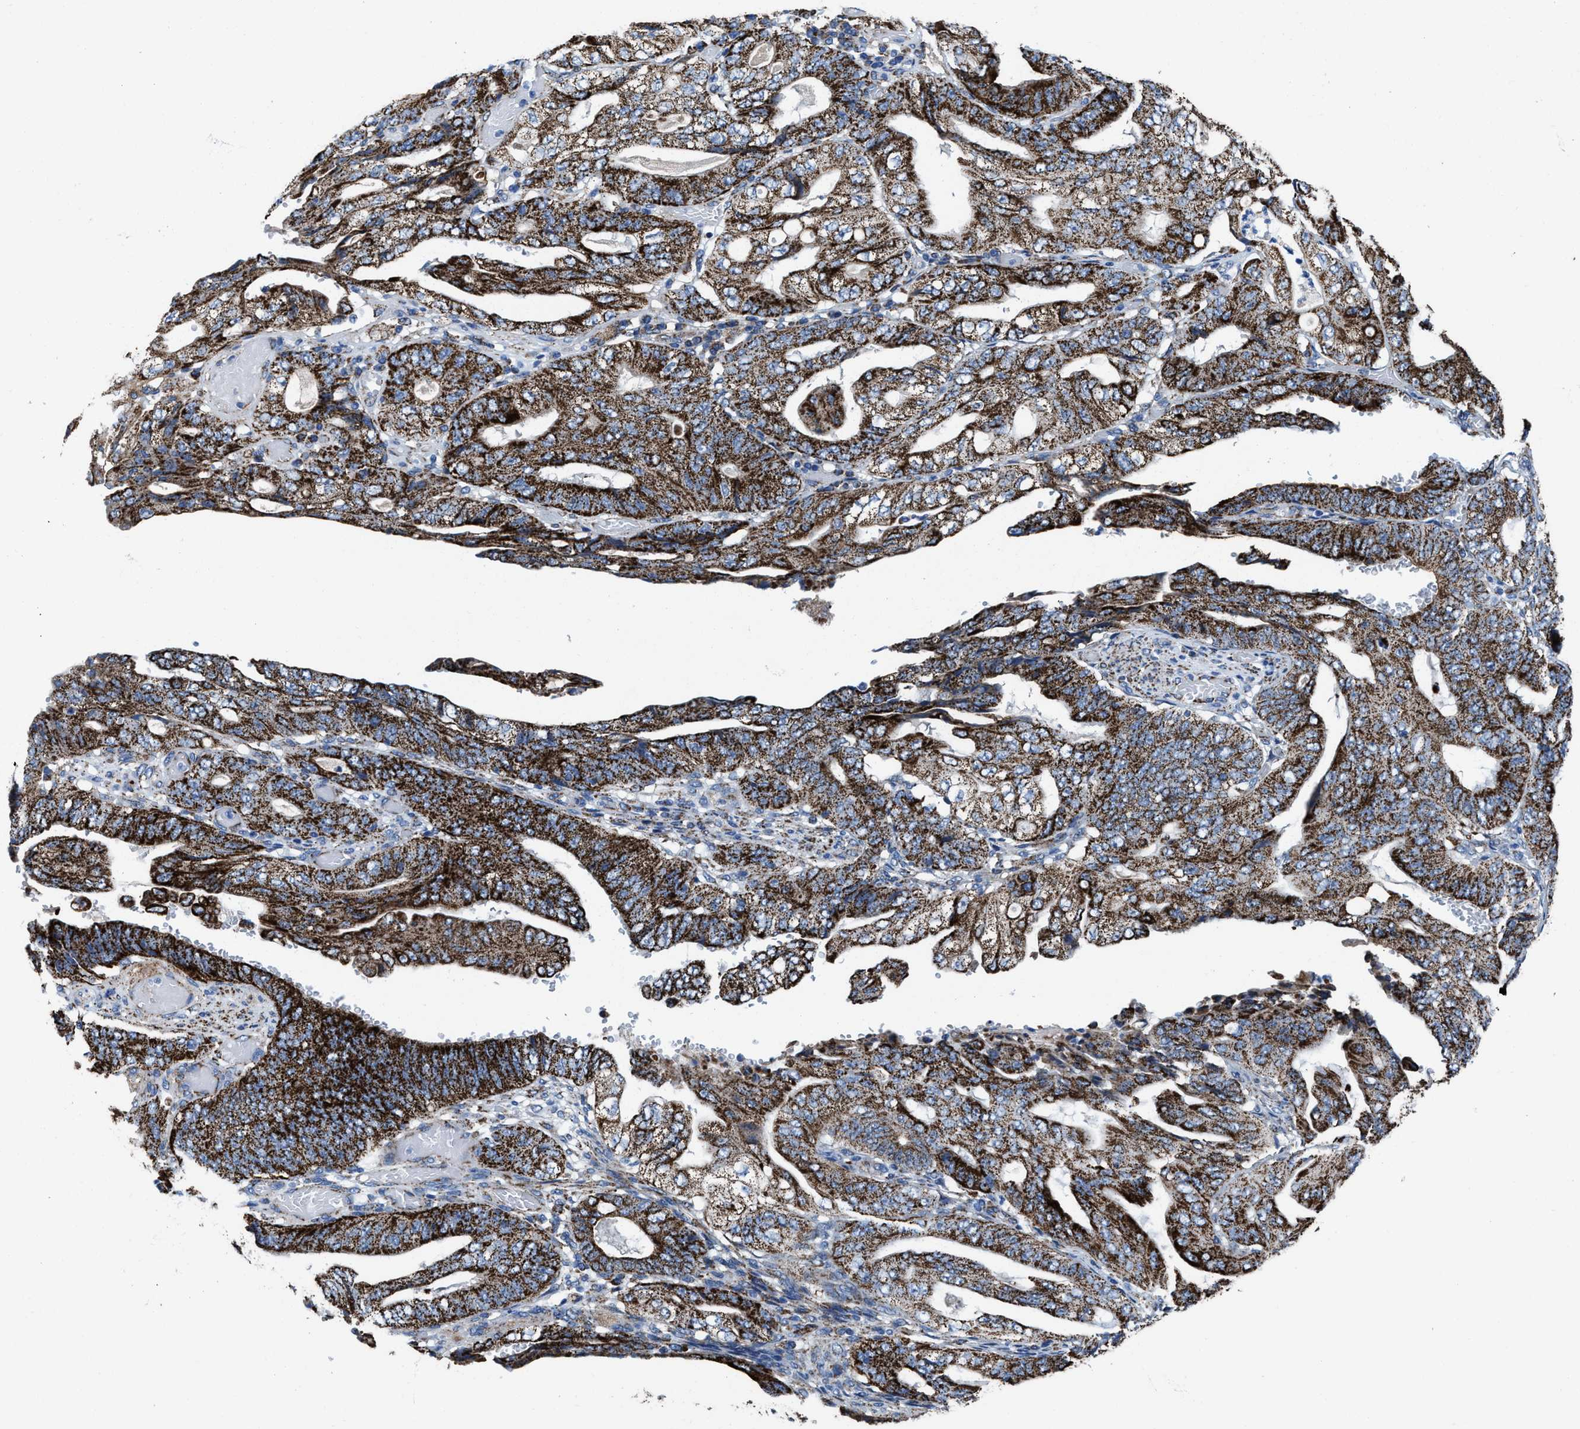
{"staining": {"intensity": "strong", "quantity": ">75%", "location": "cytoplasmic/membranous"}, "tissue": "stomach cancer", "cell_type": "Tumor cells", "image_type": "cancer", "snomed": [{"axis": "morphology", "description": "Adenocarcinoma, NOS"}, {"axis": "topography", "description": "Stomach"}], "caption": "The histopathology image demonstrates immunohistochemical staining of adenocarcinoma (stomach). There is strong cytoplasmic/membranous positivity is present in about >75% of tumor cells. (DAB IHC, brown staining for protein, blue staining for nuclei).", "gene": "ALDH1B1", "patient": {"sex": "female", "age": 73}}